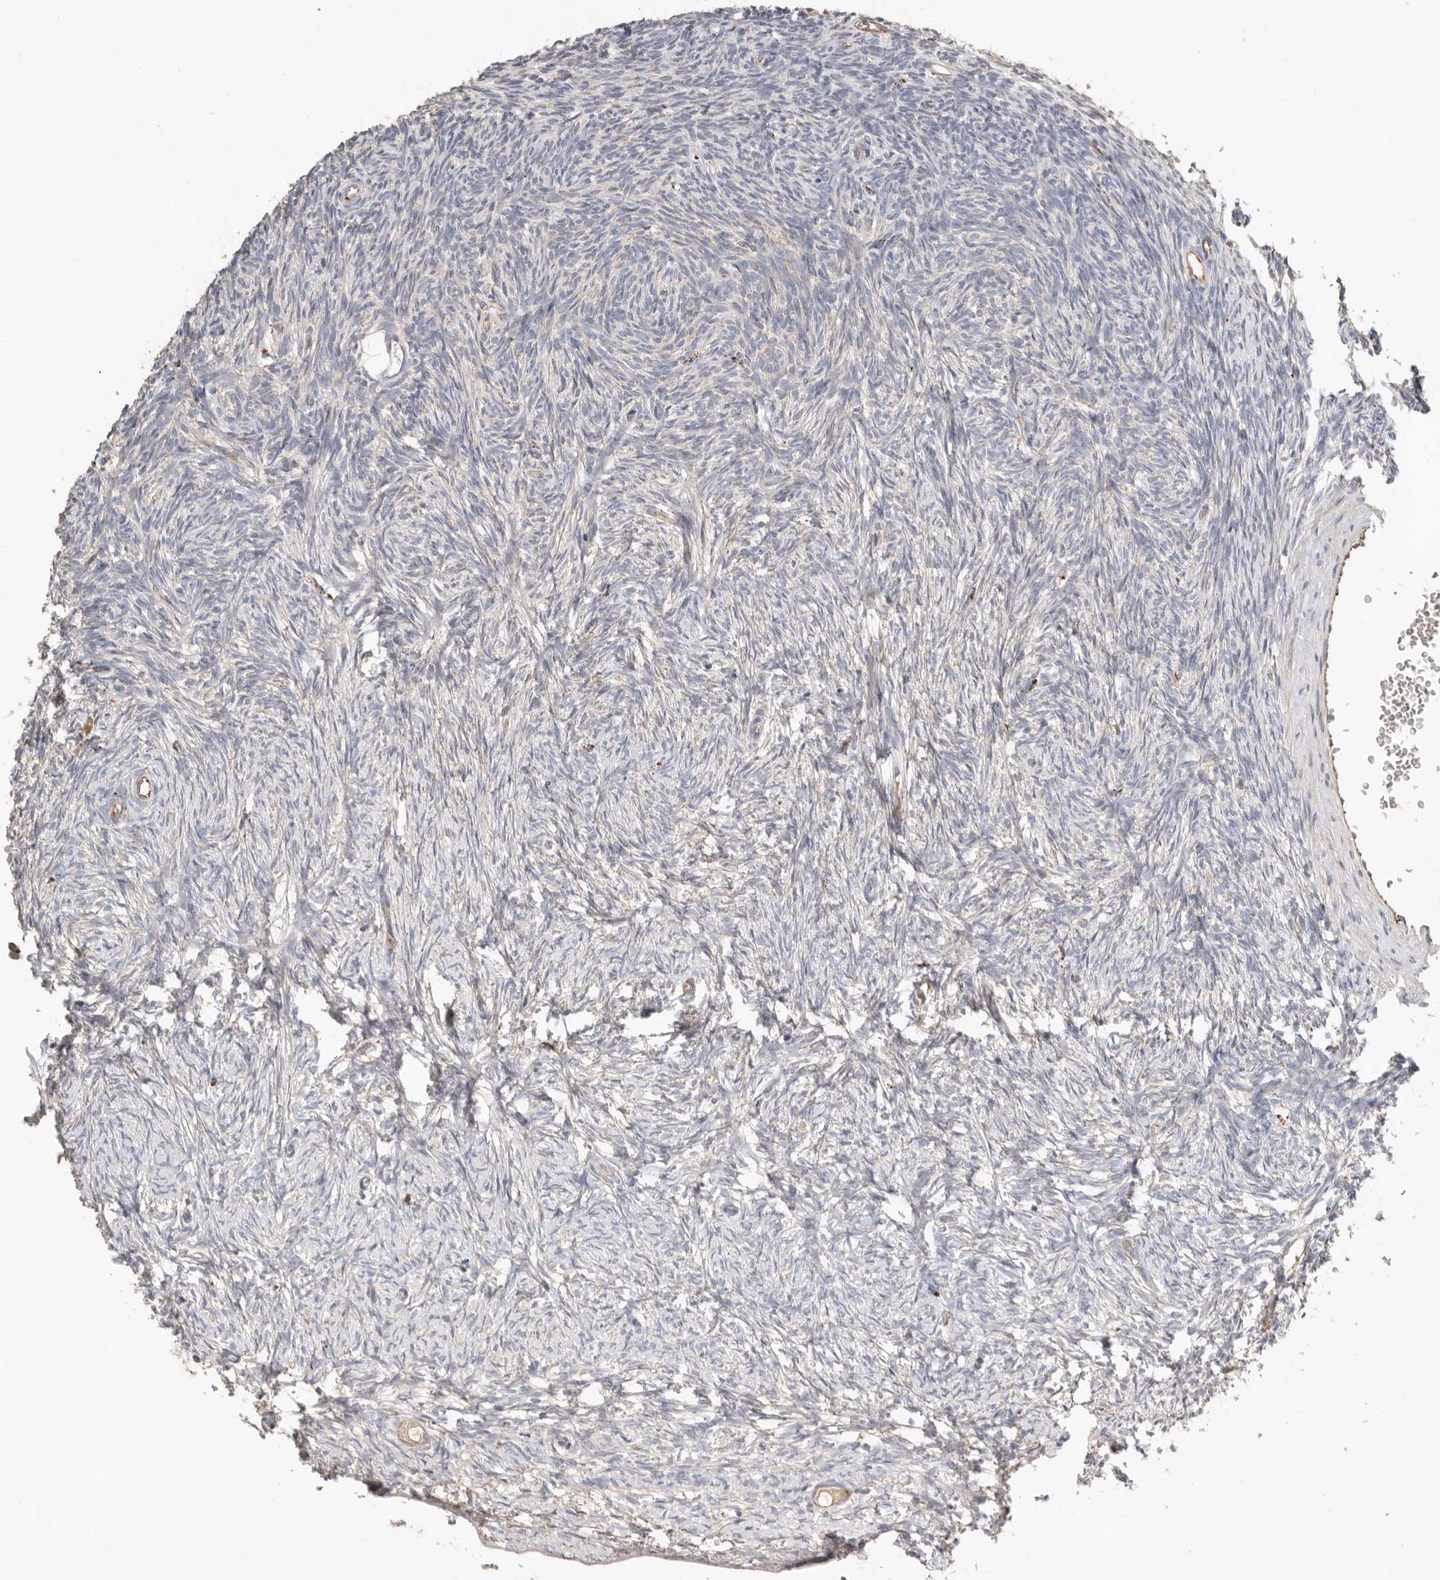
{"staining": {"intensity": "moderate", "quantity": ">75%", "location": "cytoplasmic/membranous"}, "tissue": "ovary", "cell_type": "Follicle cells", "image_type": "normal", "snomed": [{"axis": "morphology", "description": "Normal tissue, NOS"}, {"axis": "topography", "description": "Ovary"}], "caption": "Brown immunohistochemical staining in unremarkable human ovary displays moderate cytoplasmic/membranous positivity in about >75% of follicle cells. The protein of interest is shown in brown color, while the nuclei are stained blue.", "gene": "ARHGEF10L", "patient": {"sex": "female", "age": 34}}